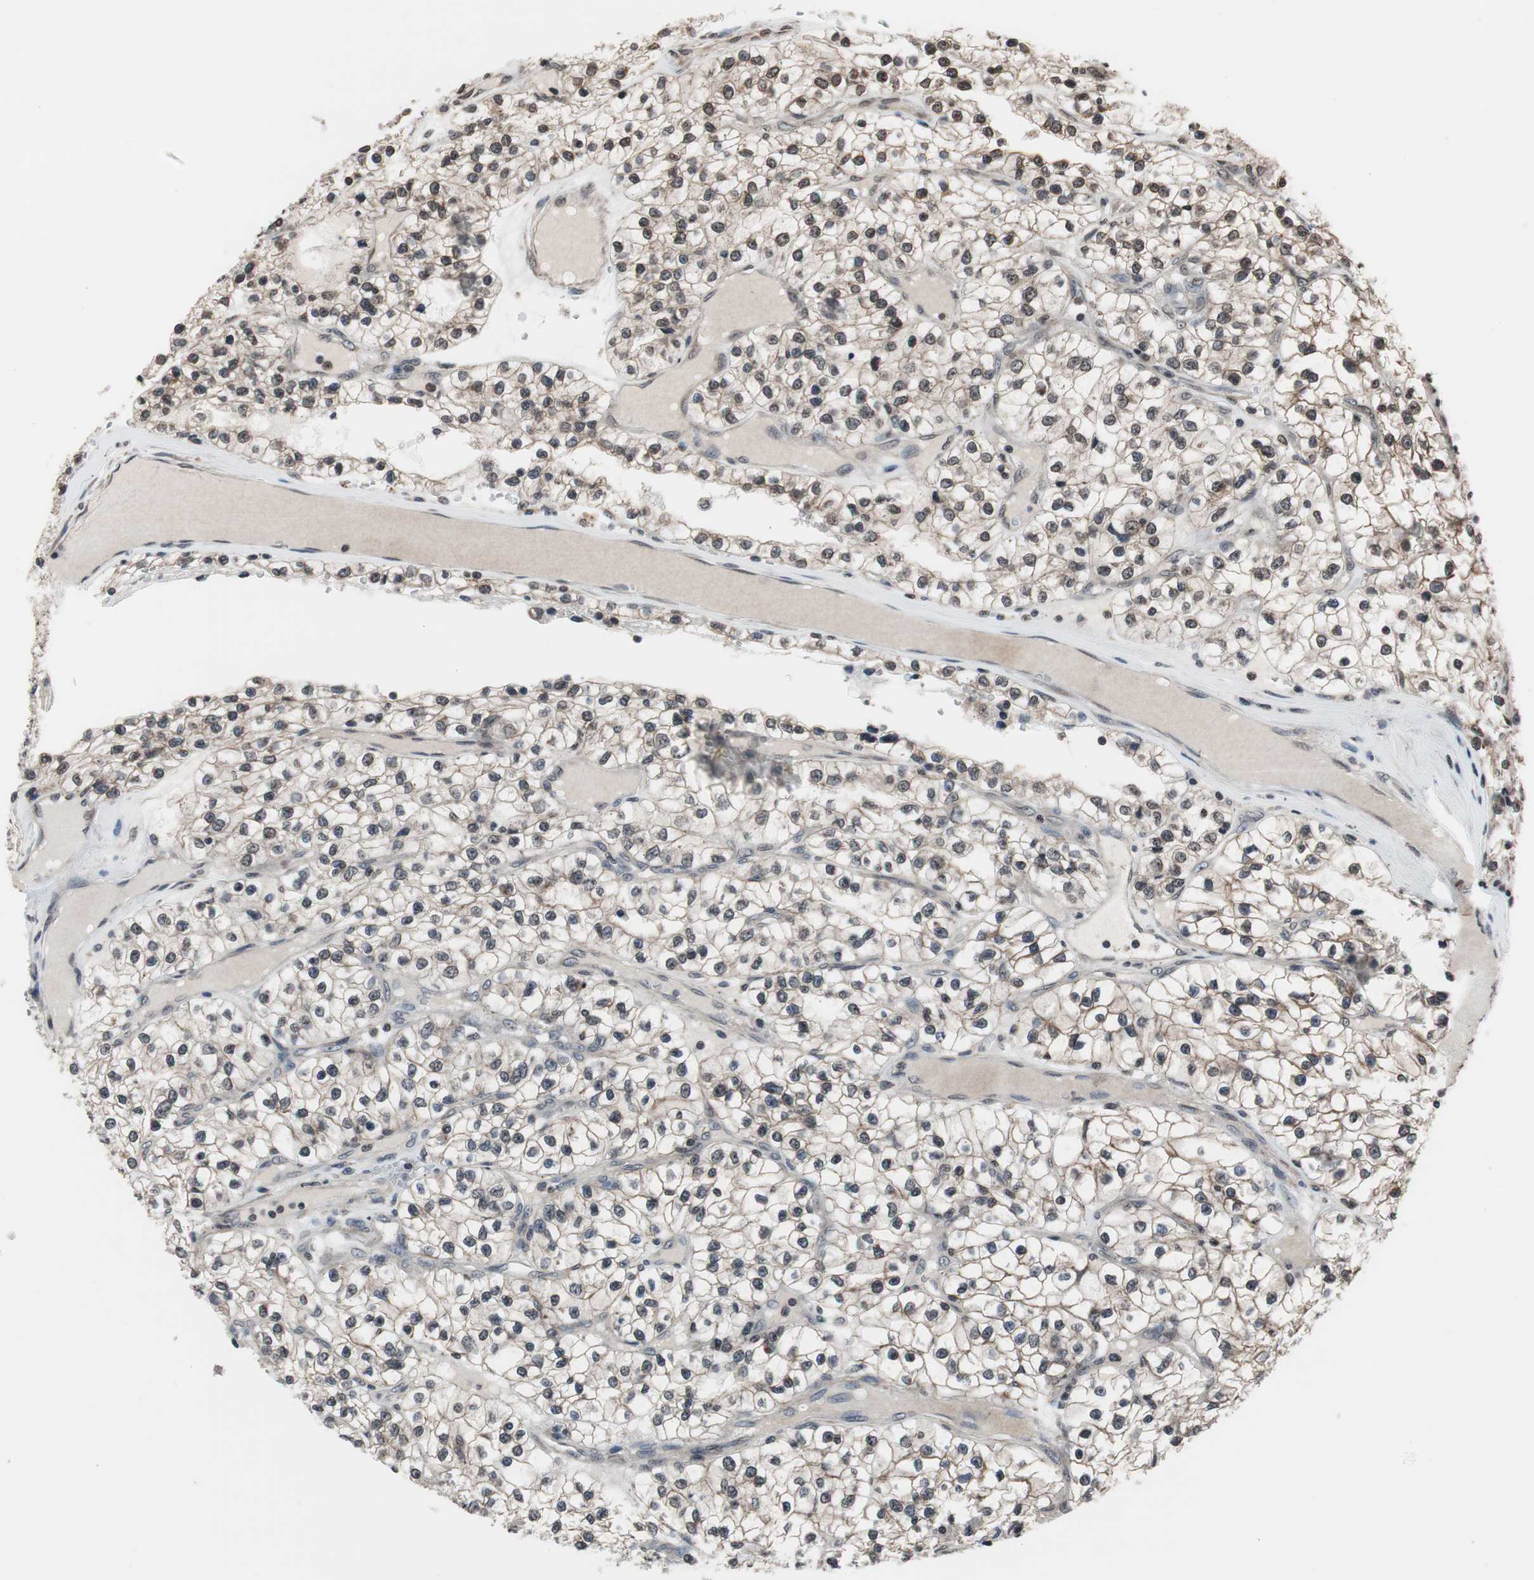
{"staining": {"intensity": "weak", "quantity": "25%-75%", "location": "cytoplasmic/membranous,nuclear"}, "tissue": "renal cancer", "cell_type": "Tumor cells", "image_type": "cancer", "snomed": [{"axis": "morphology", "description": "Adenocarcinoma, NOS"}, {"axis": "topography", "description": "Kidney"}], "caption": "Immunohistochemistry (IHC) image of adenocarcinoma (renal) stained for a protein (brown), which displays low levels of weak cytoplasmic/membranous and nuclear staining in approximately 25%-75% of tumor cells.", "gene": "RFC1", "patient": {"sex": "female", "age": 57}}